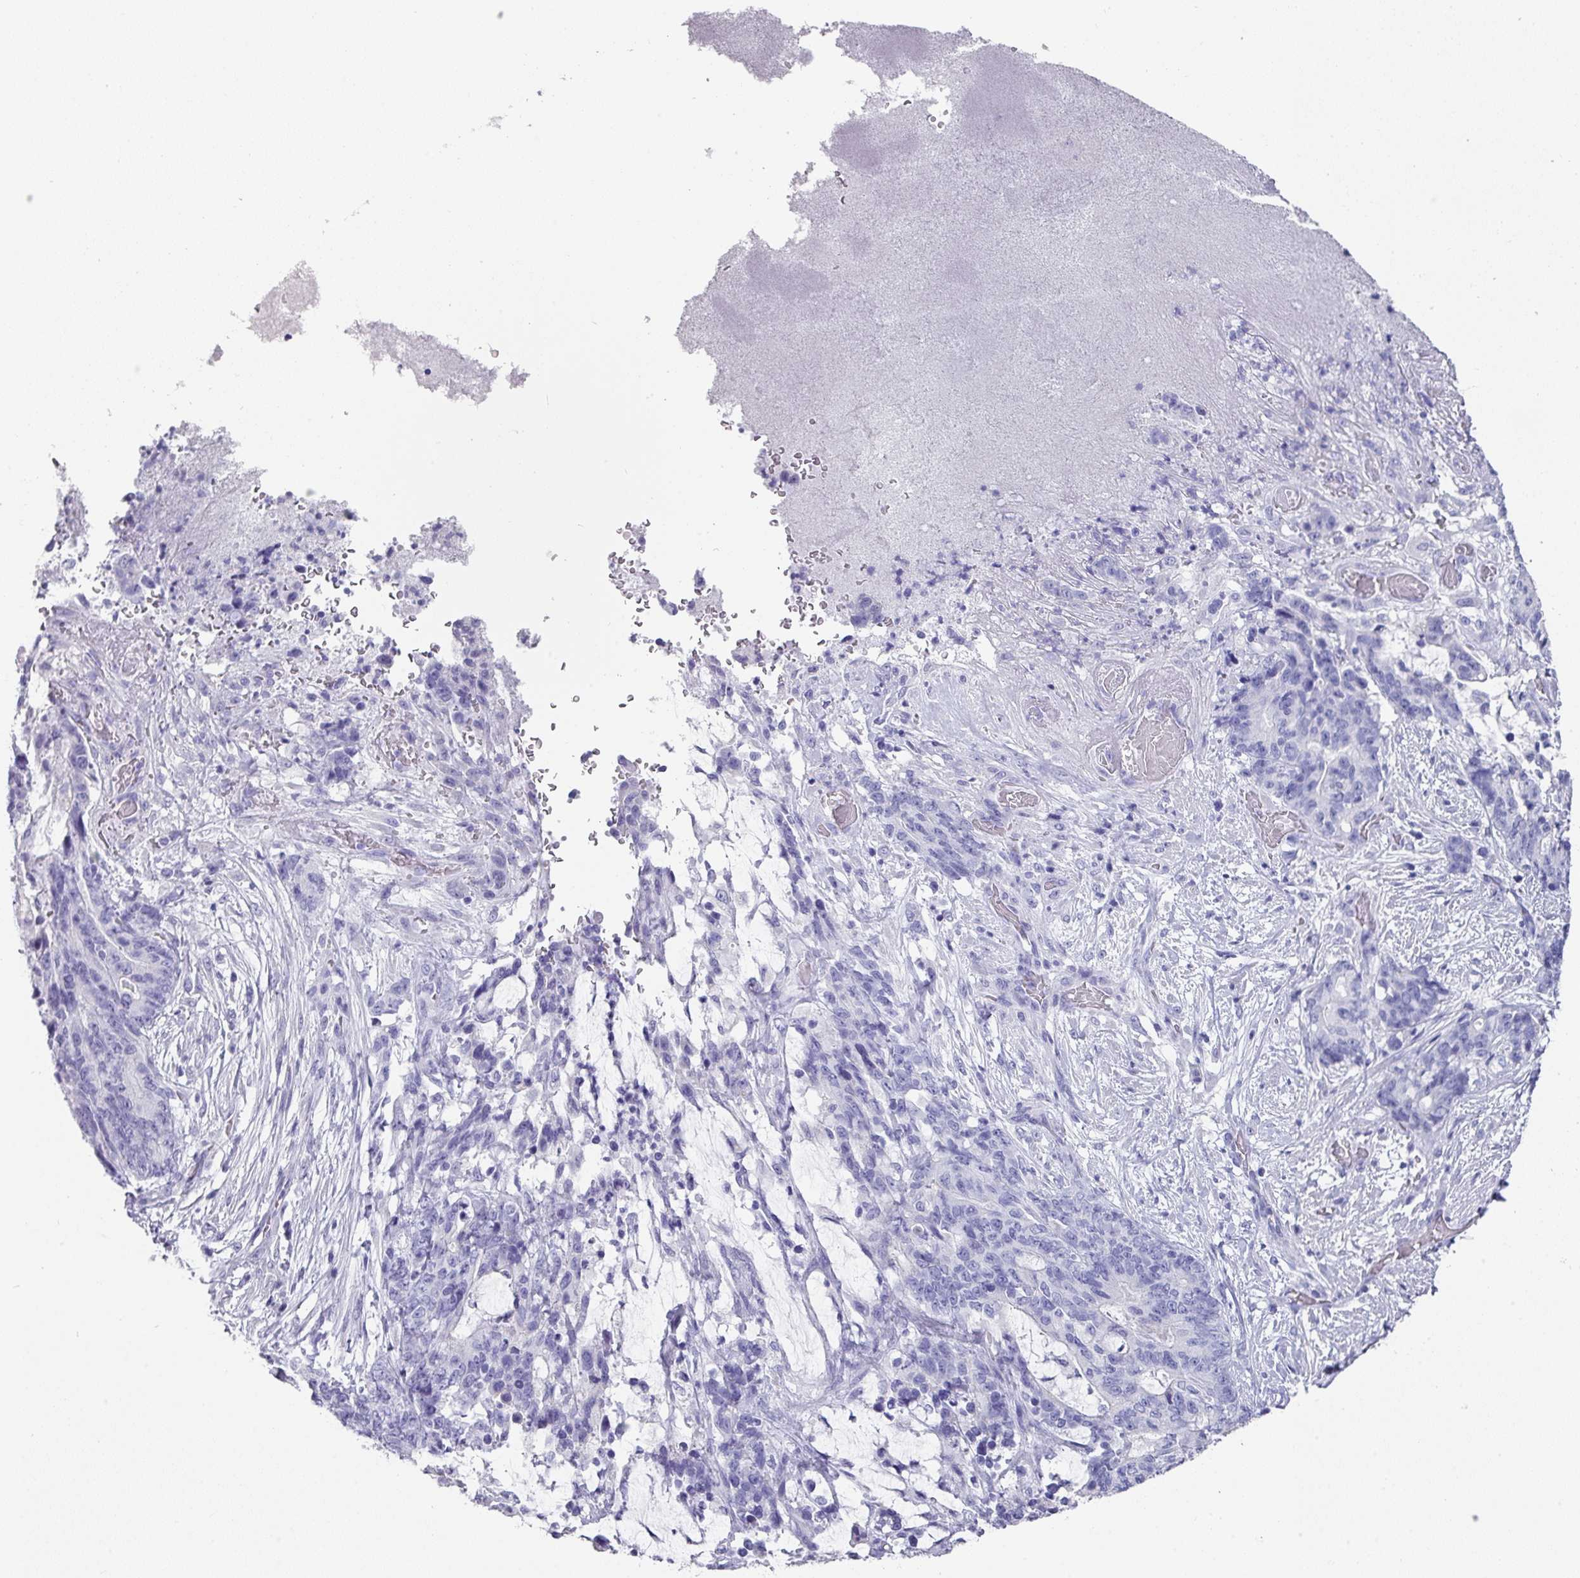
{"staining": {"intensity": "negative", "quantity": "none", "location": "none"}, "tissue": "stomach cancer", "cell_type": "Tumor cells", "image_type": "cancer", "snomed": [{"axis": "morphology", "description": "Normal tissue, NOS"}, {"axis": "morphology", "description": "Adenocarcinoma, NOS"}, {"axis": "topography", "description": "Stomach"}], "caption": "Immunohistochemistry (IHC) image of neoplastic tissue: human stomach cancer stained with DAB demonstrates no significant protein positivity in tumor cells.", "gene": "PEX10", "patient": {"sex": "female", "age": 64}}